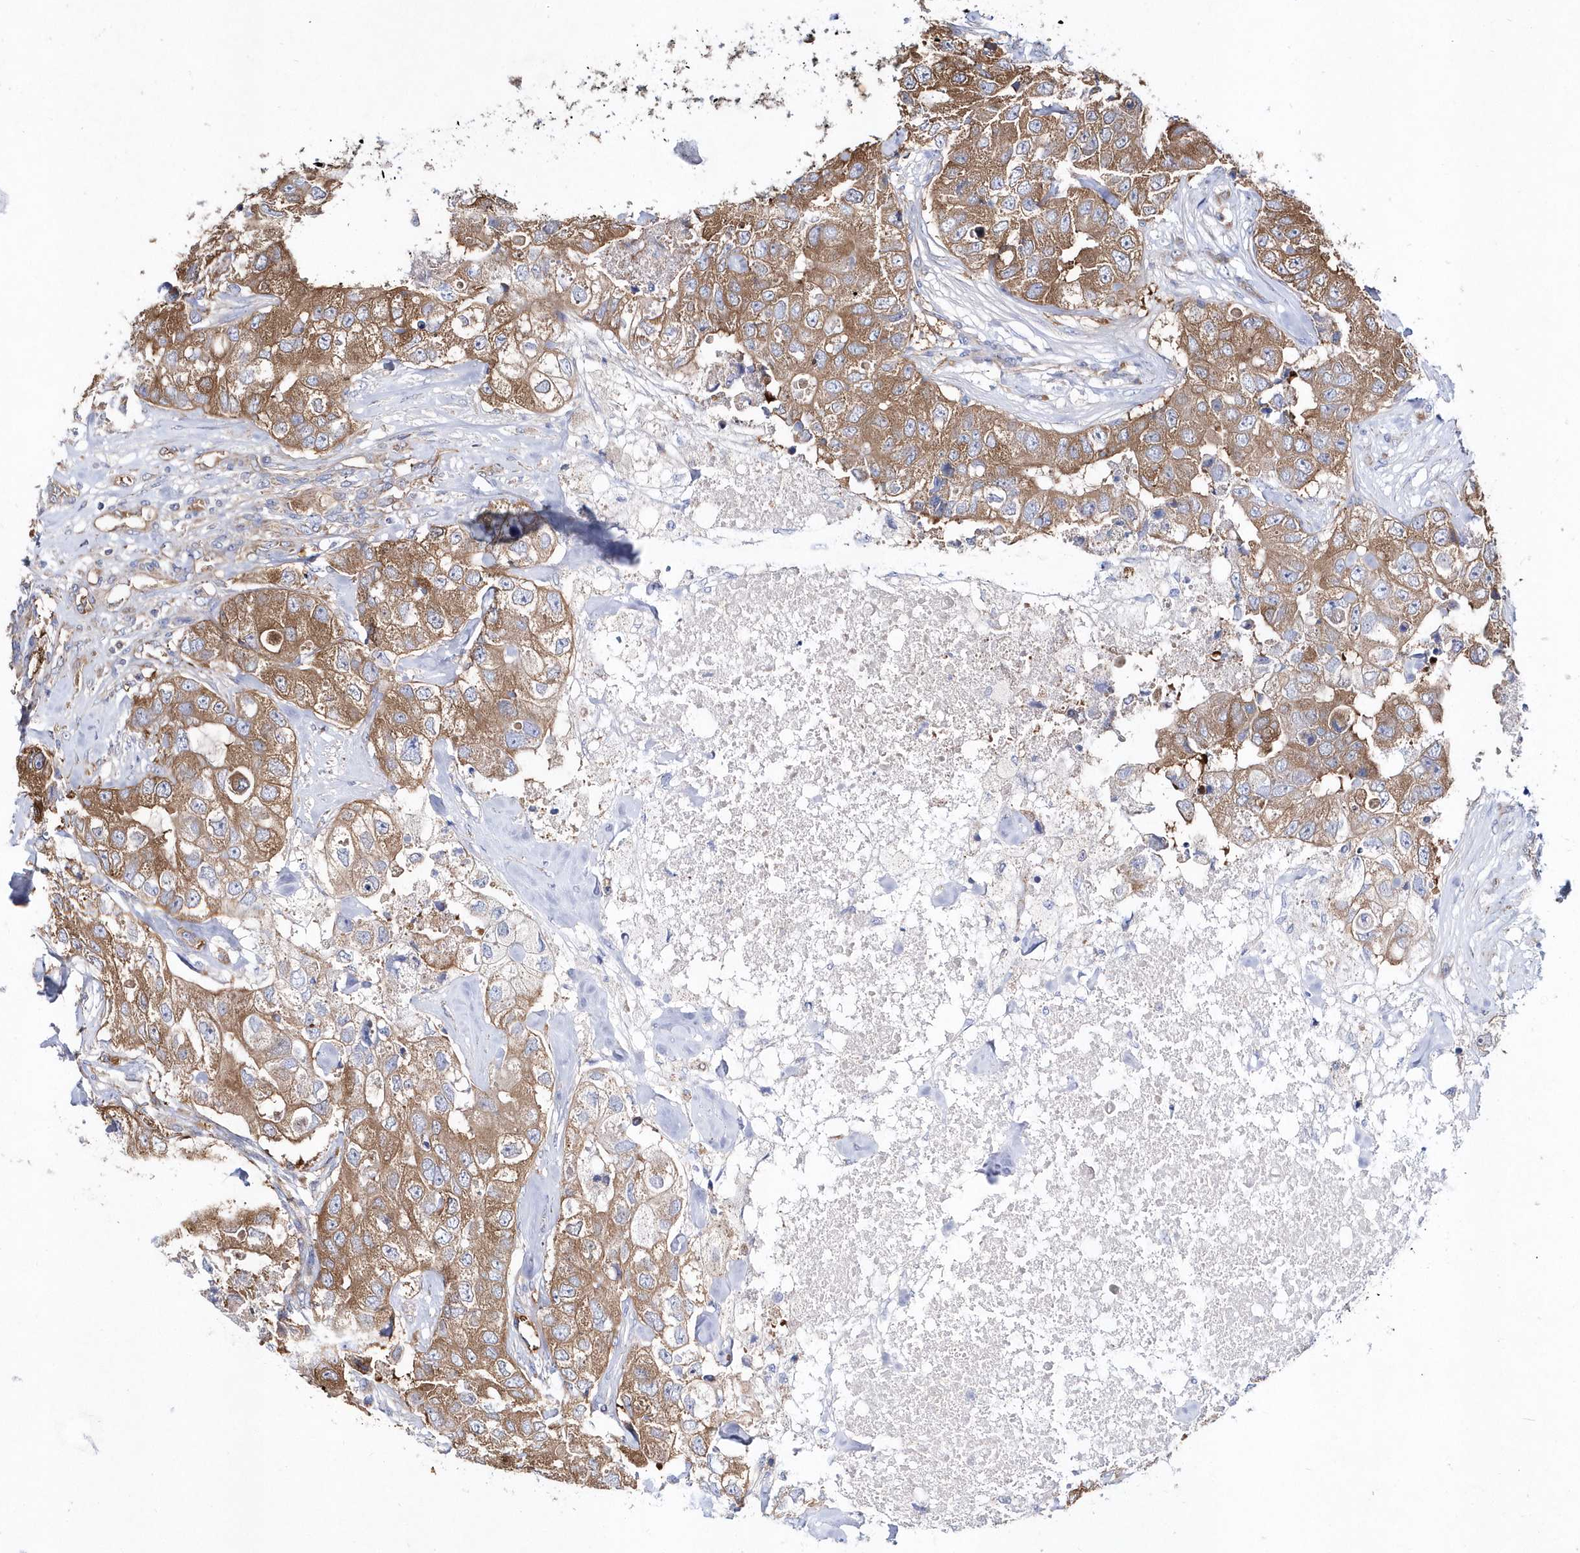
{"staining": {"intensity": "moderate", "quantity": ">75%", "location": "cytoplasmic/membranous"}, "tissue": "breast cancer", "cell_type": "Tumor cells", "image_type": "cancer", "snomed": [{"axis": "morphology", "description": "Duct carcinoma"}, {"axis": "topography", "description": "Breast"}], "caption": "Protein staining exhibits moderate cytoplasmic/membranous staining in about >75% of tumor cells in intraductal carcinoma (breast). The staining was performed using DAB, with brown indicating positive protein expression. Nuclei are stained blue with hematoxylin.", "gene": "JKAMP", "patient": {"sex": "female", "age": 62}}